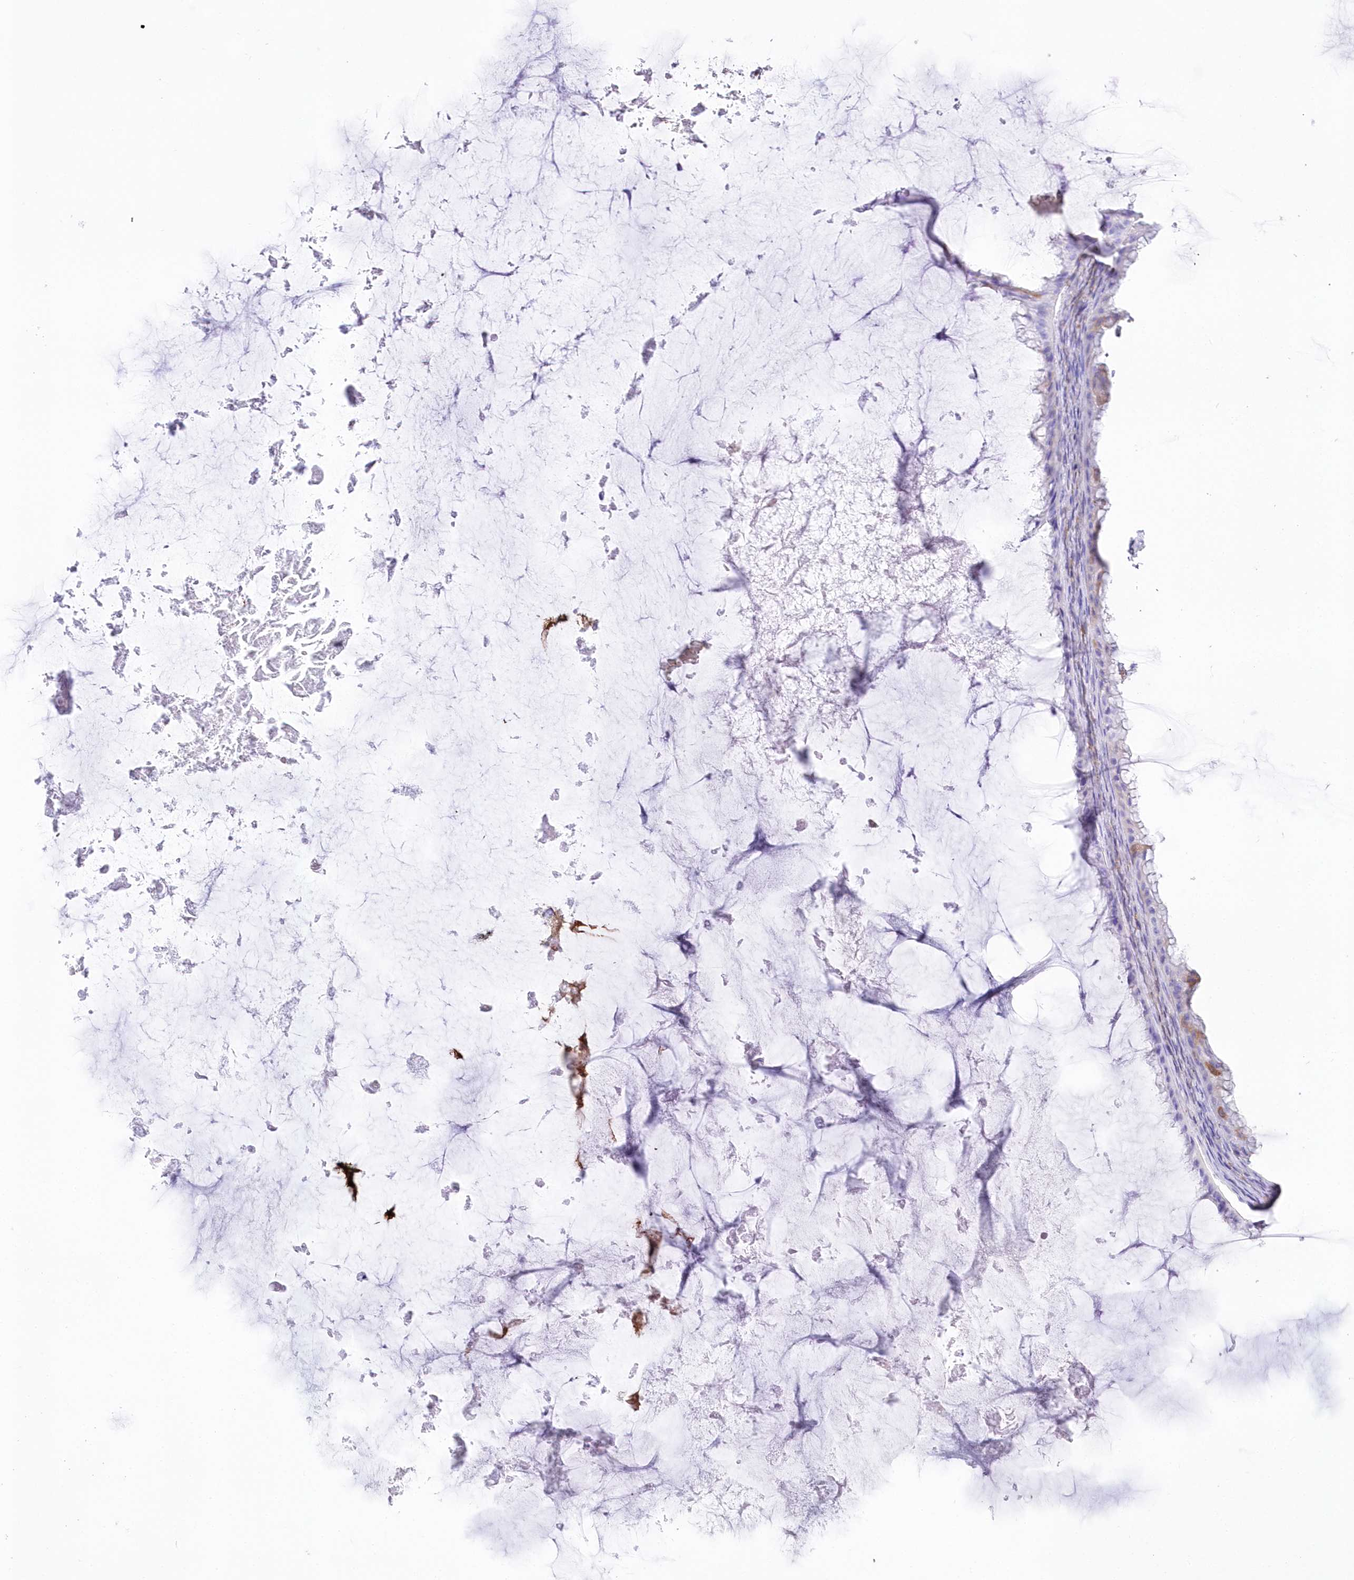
{"staining": {"intensity": "negative", "quantity": "none", "location": "none"}, "tissue": "ovarian cancer", "cell_type": "Tumor cells", "image_type": "cancer", "snomed": [{"axis": "morphology", "description": "Cystadenocarcinoma, mucinous, NOS"}, {"axis": "topography", "description": "Ovary"}], "caption": "Micrograph shows no significant protein staining in tumor cells of ovarian cancer (mucinous cystadenocarcinoma).", "gene": "DNAJC19", "patient": {"sex": "female", "age": 61}}